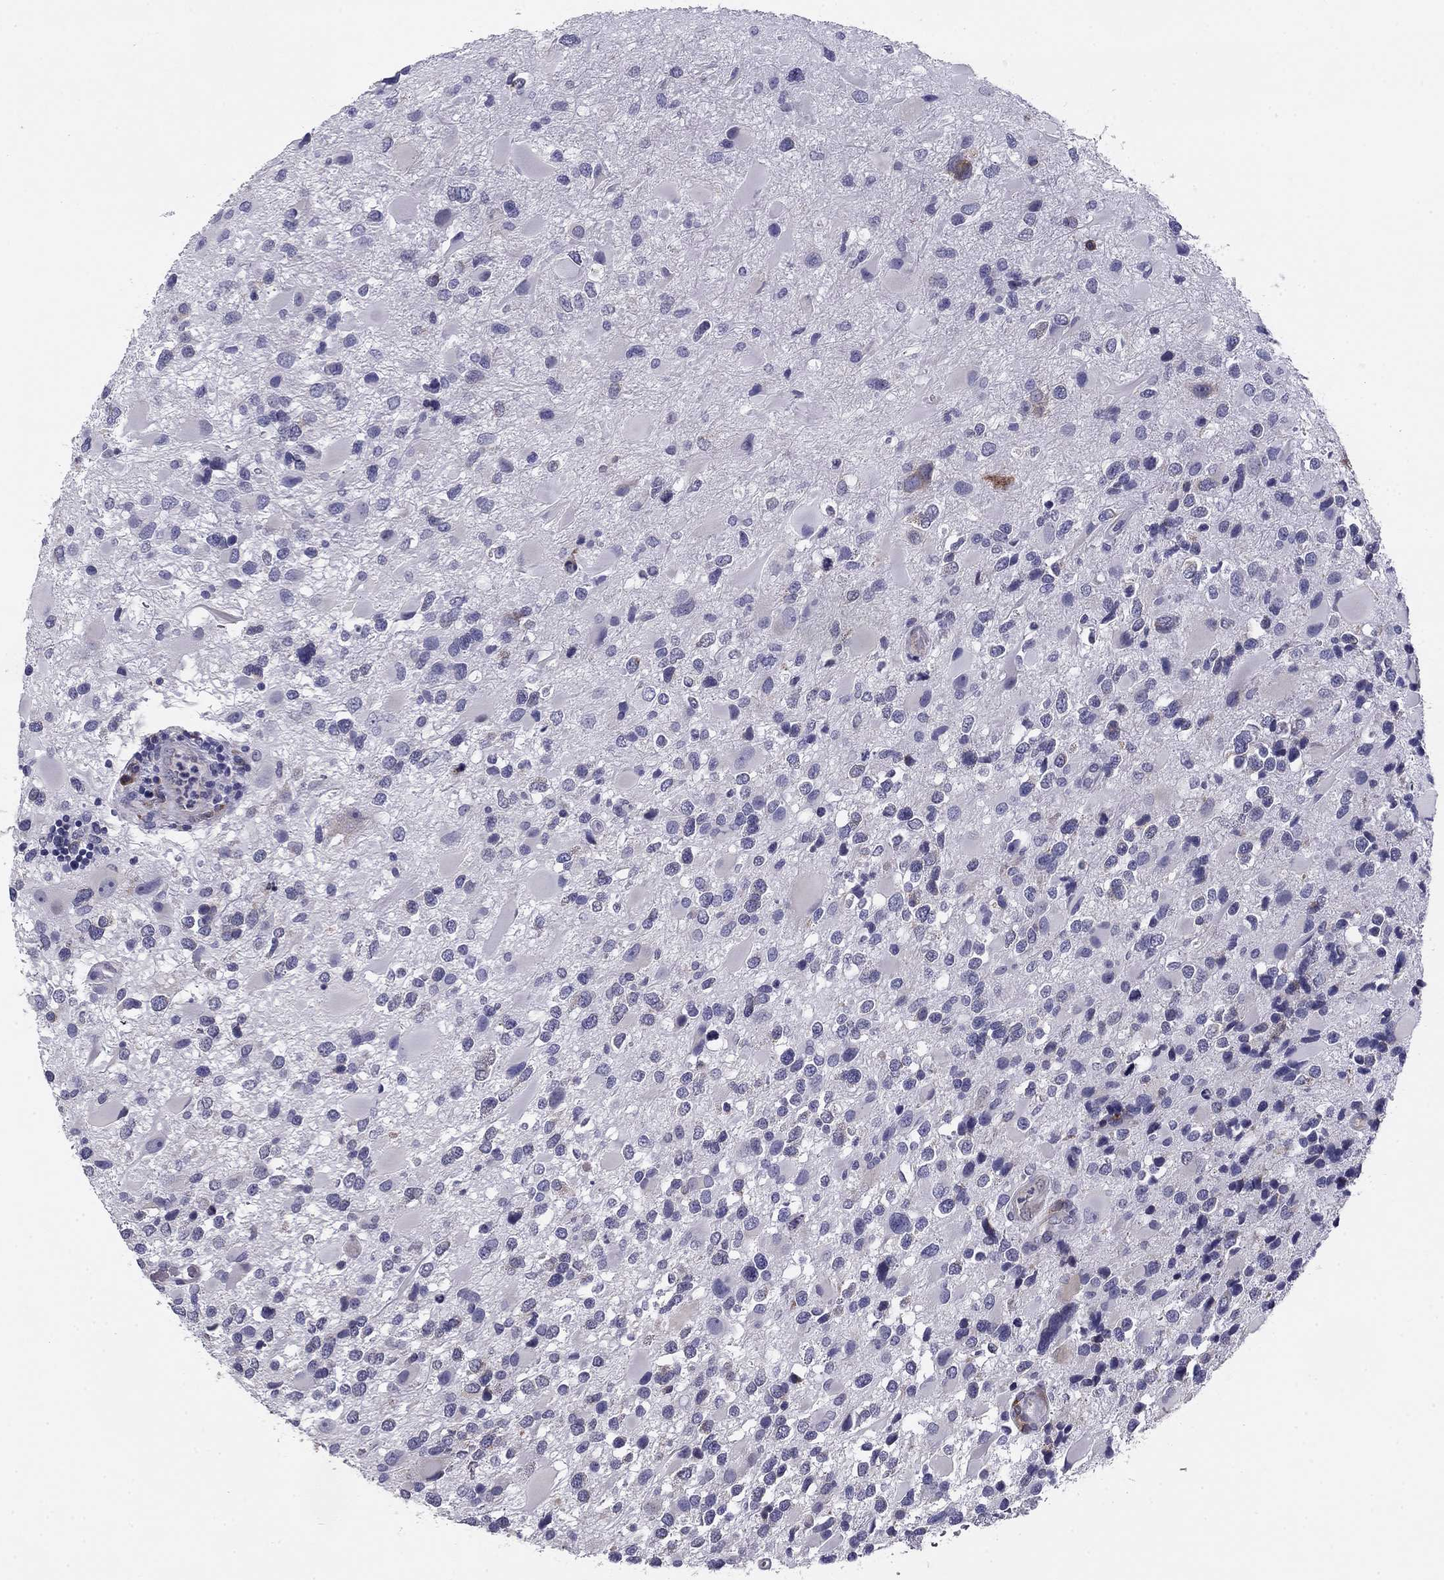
{"staining": {"intensity": "negative", "quantity": "none", "location": "none"}, "tissue": "glioma", "cell_type": "Tumor cells", "image_type": "cancer", "snomed": [{"axis": "morphology", "description": "Glioma, malignant, Low grade"}, {"axis": "topography", "description": "Brain"}], "caption": "Immunohistochemistry (IHC) micrograph of neoplastic tissue: human glioma stained with DAB (3,3'-diaminobenzidine) demonstrates no significant protein positivity in tumor cells. (Immunohistochemistry (IHC), brightfield microscopy, high magnification).", "gene": "TMED3", "patient": {"sex": "female", "age": 32}}